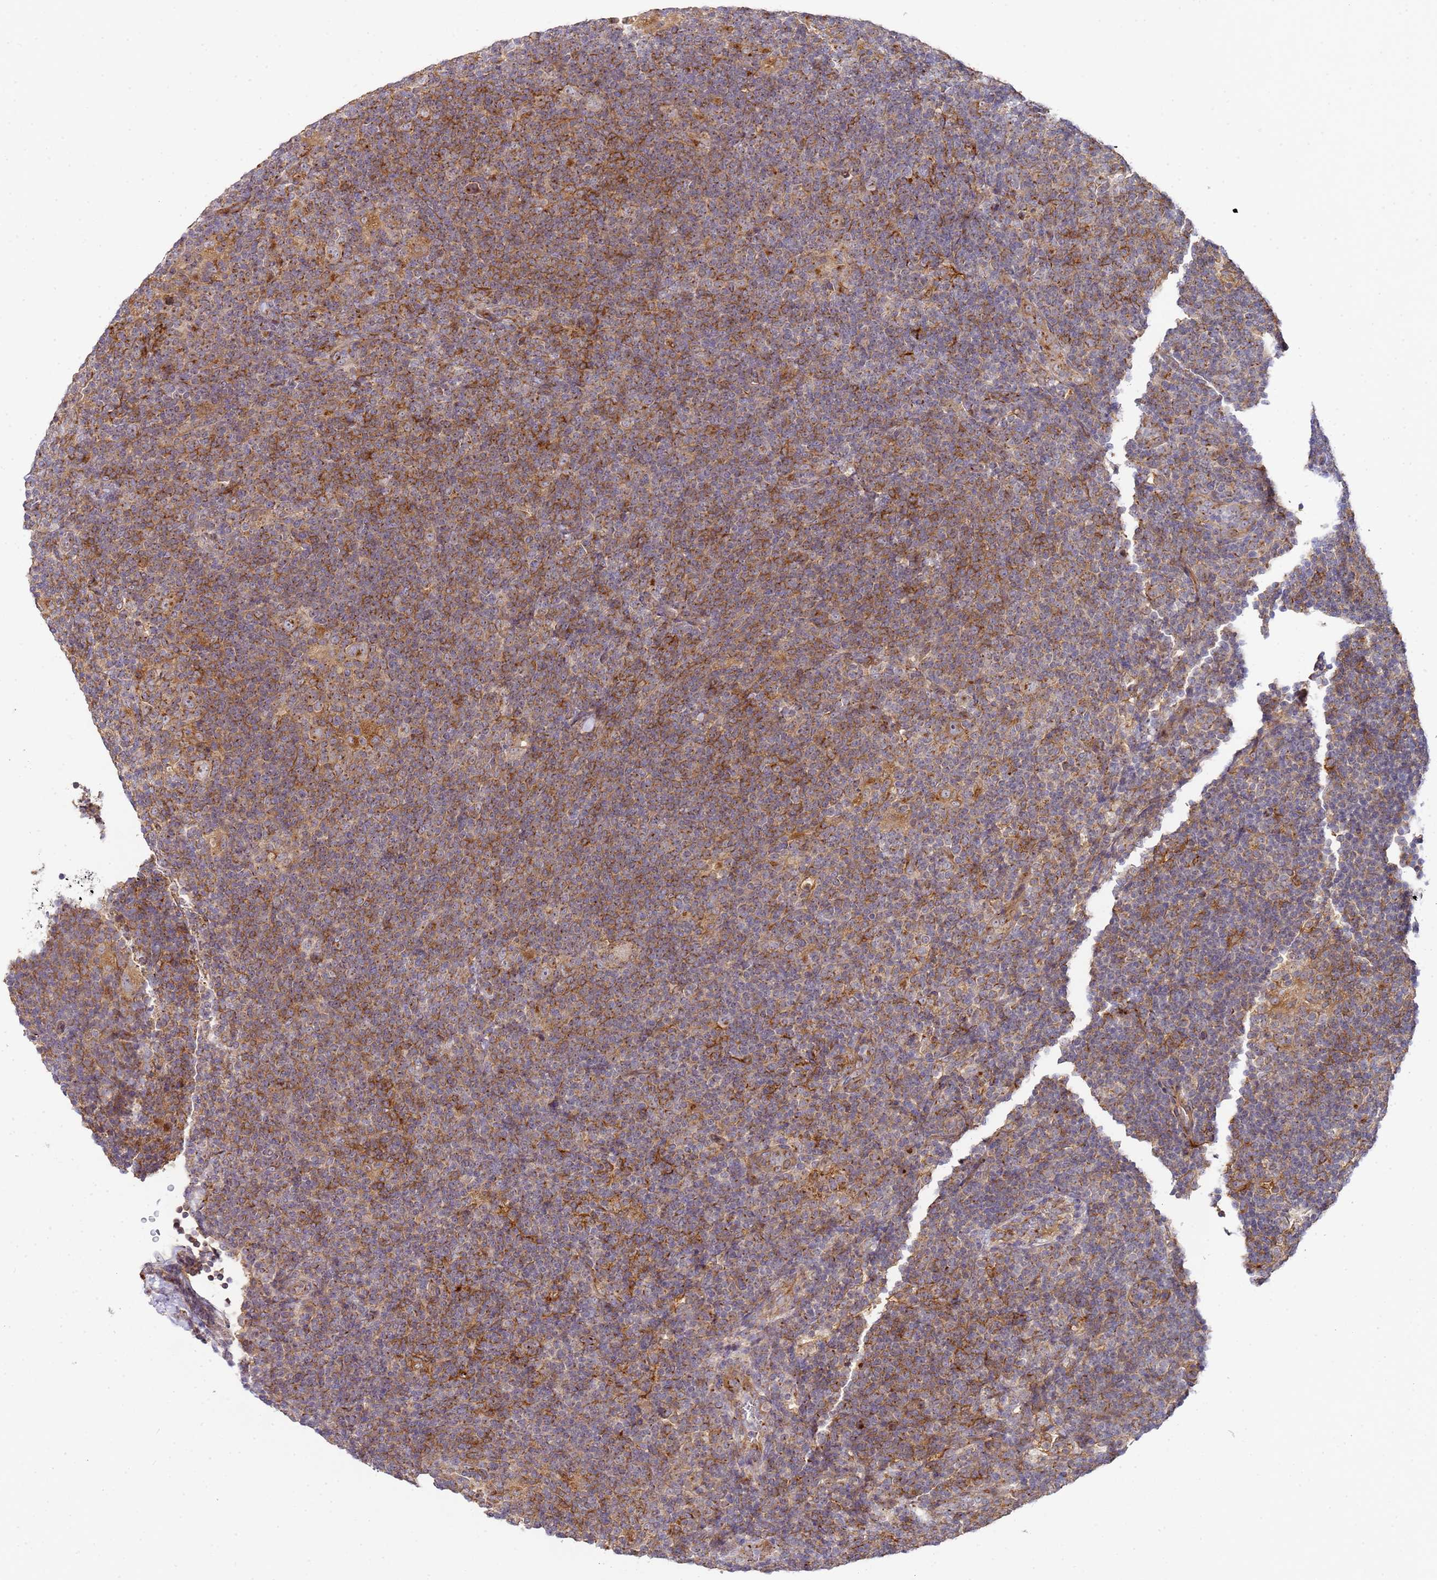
{"staining": {"intensity": "moderate", "quantity": ">75%", "location": "cytoplasmic/membranous"}, "tissue": "lymphoma", "cell_type": "Tumor cells", "image_type": "cancer", "snomed": [{"axis": "morphology", "description": "Hodgkin's disease, NOS"}, {"axis": "topography", "description": "Lymph node"}], "caption": "Human Hodgkin's disease stained with a protein marker displays moderate staining in tumor cells.", "gene": "MRPL49", "patient": {"sex": "female", "age": 57}}